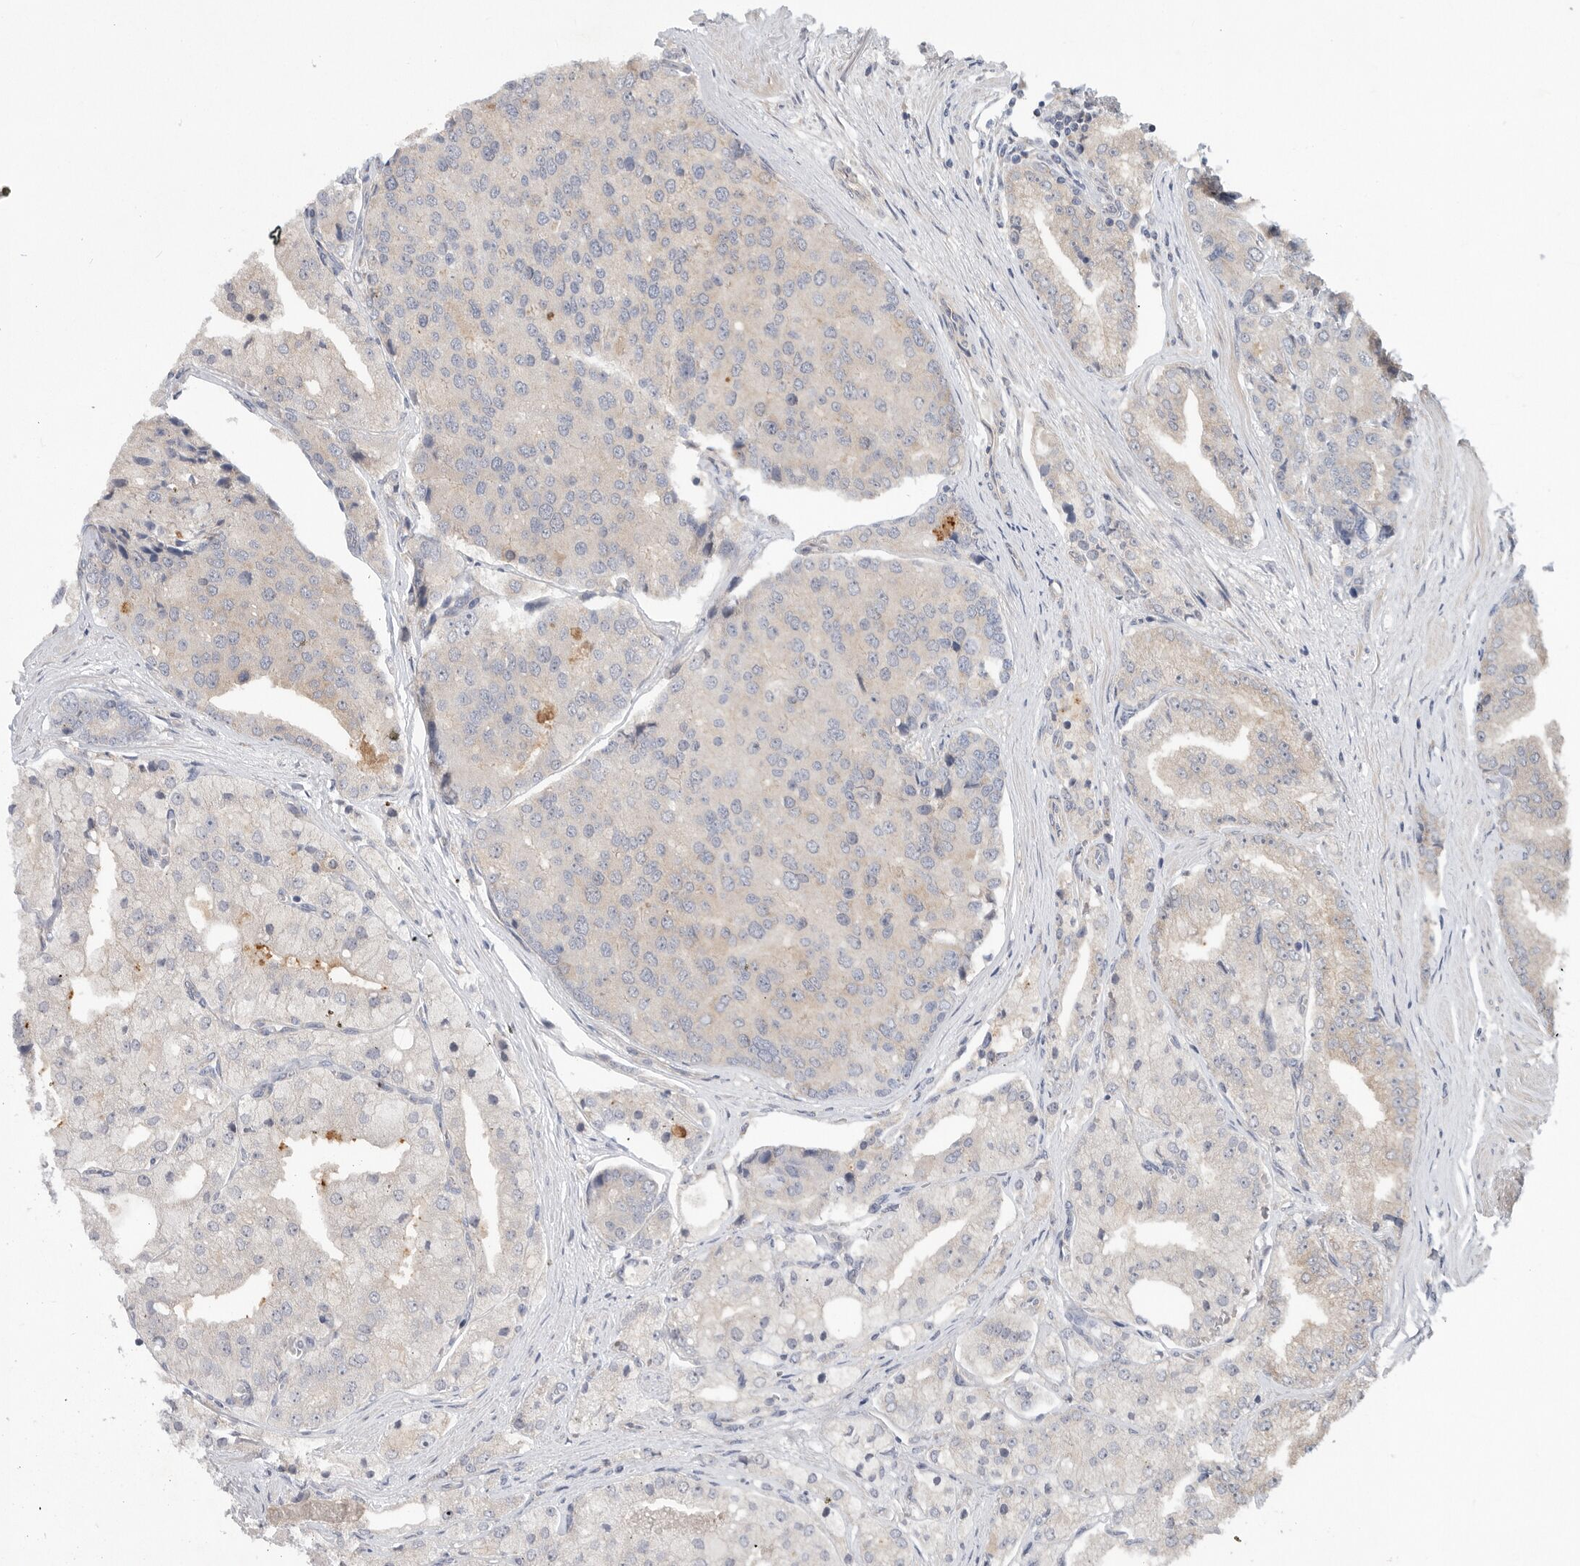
{"staining": {"intensity": "moderate", "quantity": "<25%", "location": "cytoplasmic/membranous"}, "tissue": "prostate cancer", "cell_type": "Tumor cells", "image_type": "cancer", "snomed": [{"axis": "morphology", "description": "Adenocarcinoma, High grade"}, {"axis": "topography", "description": "Prostate"}], "caption": "This is a histology image of immunohistochemistry (IHC) staining of prostate high-grade adenocarcinoma, which shows moderate expression in the cytoplasmic/membranous of tumor cells.", "gene": "MTFR1L", "patient": {"sex": "male", "age": 50}}